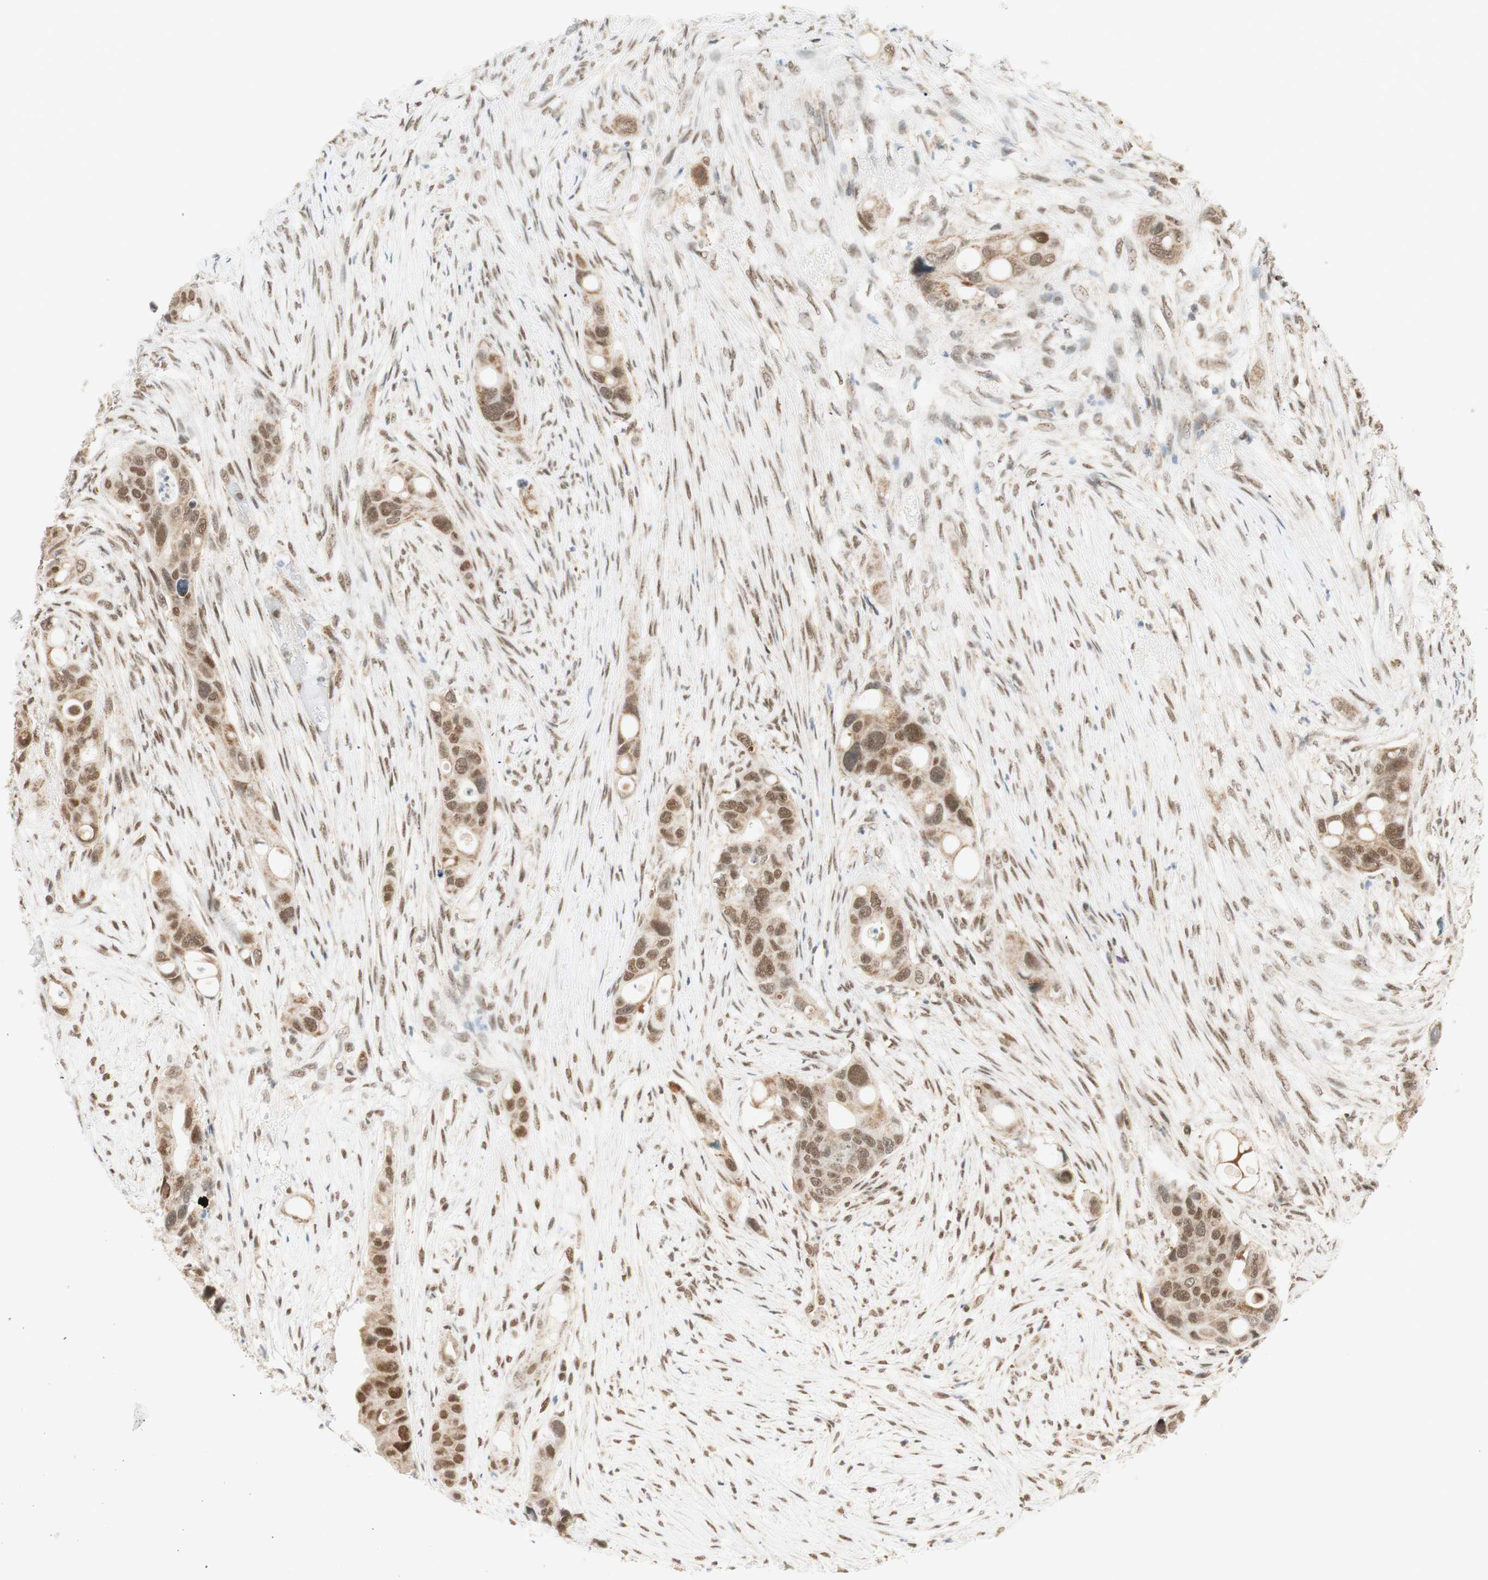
{"staining": {"intensity": "moderate", "quantity": ">75%", "location": "nuclear"}, "tissue": "colorectal cancer", "cell_type": "Tumor cells", "image_type": "cancer", "snomed": [{"axis": "morphology", "description": "Adenocarcinoma, NOS"}, {"axis": "topography", "description": "Colon"}], "caption": "Immunohistochemical staining of adenocarcinoma (colorectal) demonstrates medium levels of moderate nuclear protein positivity in approximately >75% of tumor cells.", "gene": "ZNF782", "patient": {"sex": "female", "age": 57}}